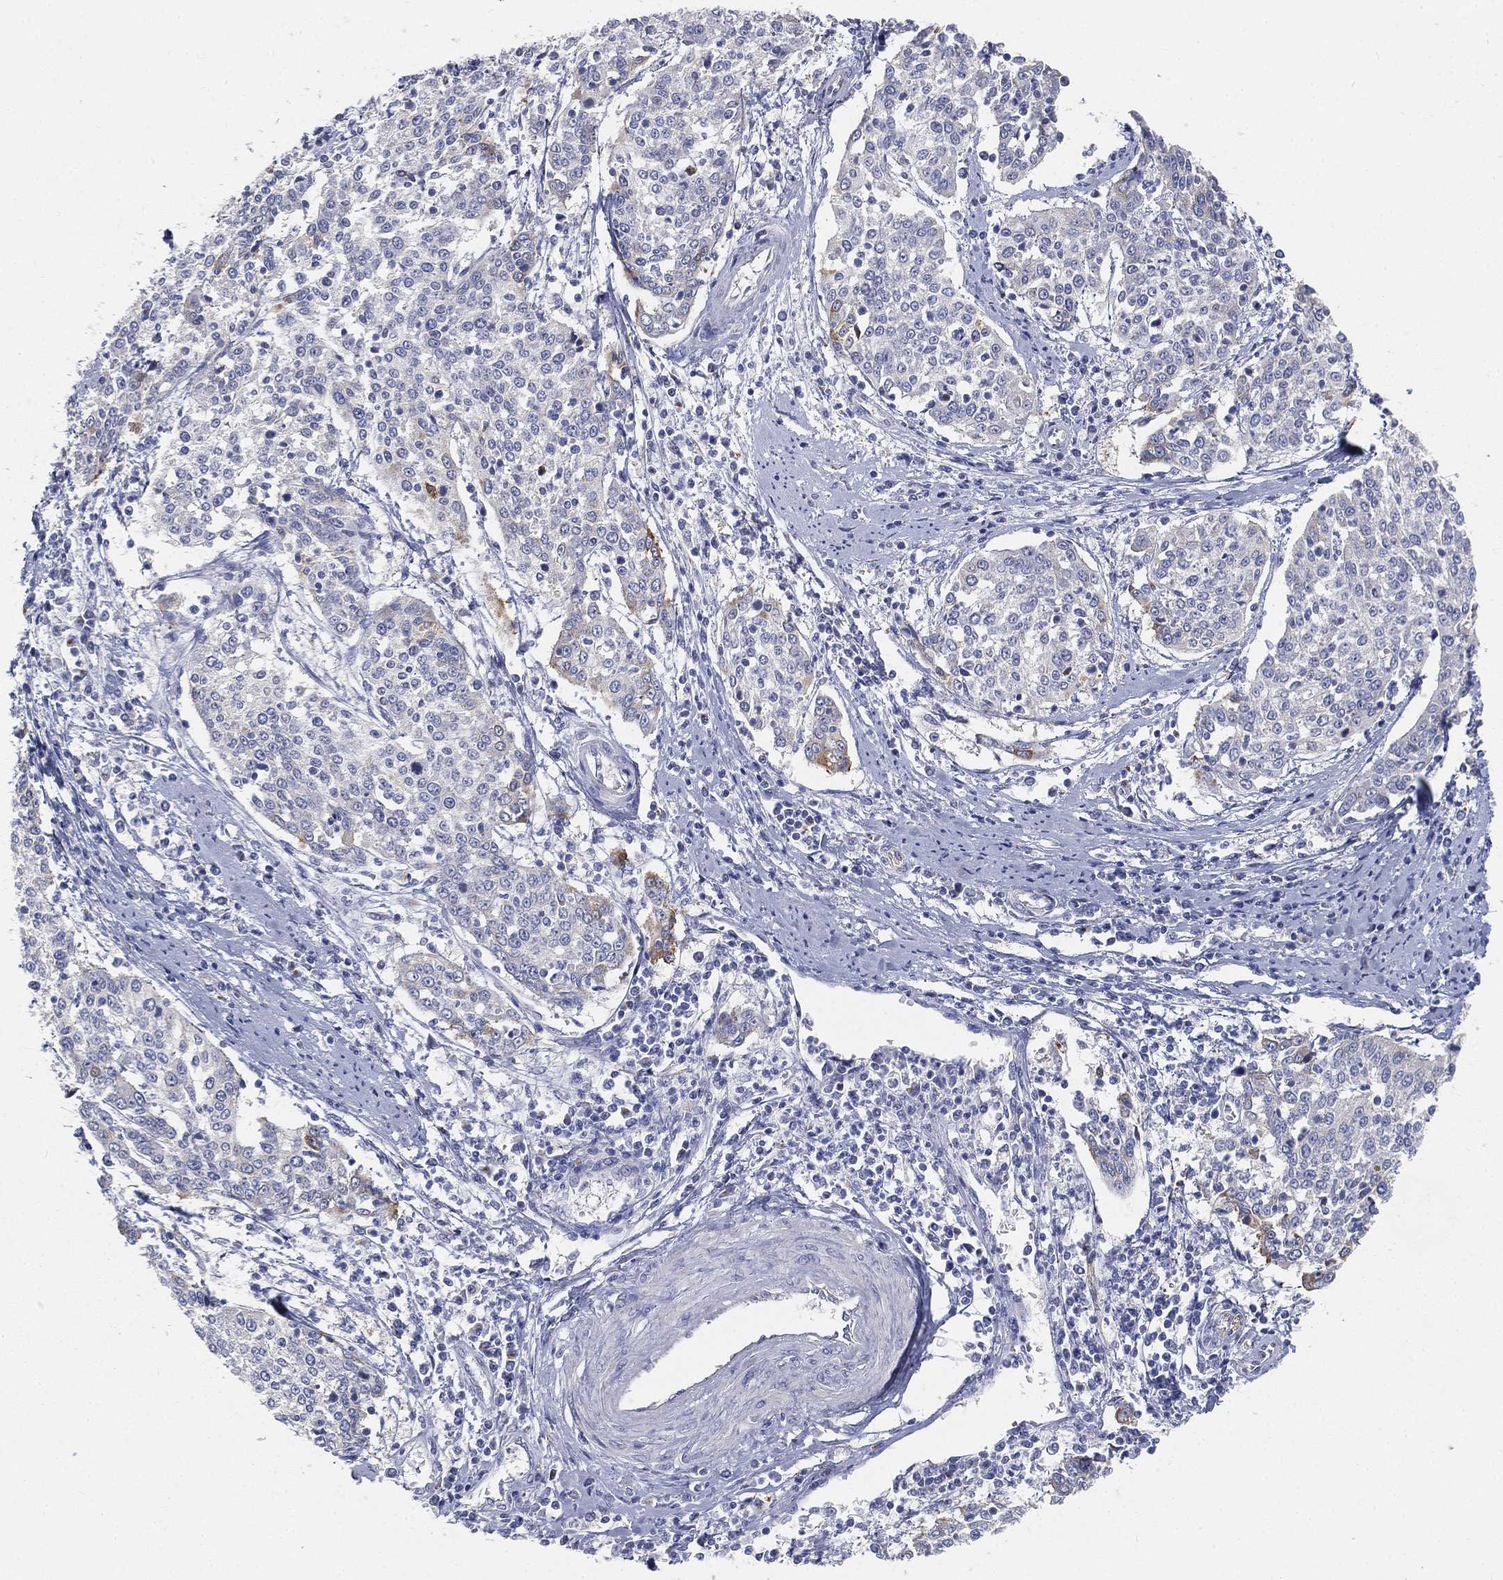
{"staining": {"intensity": "negative", "quantity": "none", "location": "none"}, "tissue": "cervical cancer", "cell_type": "Tumor cells", "image_type": "cancer", "snomed": [{"axis": "morphology", "description": "Squamous cell carcinoma, NOS"}, {"axis": "topography", "description": "Cervix"}], "caption": "Immunohistochemistry image of cervical cancer (squamous cell carcinoma) stained for a protein (brown), which demonstrates no expression in tumor cells. (Stains: DAB immunohistochemistry with hematoxylin counter stain, Microscopy: brightfield microscopy at high magnification).", "gene": "TMEM25", "patient": {"sex": "female", "age": 41}}